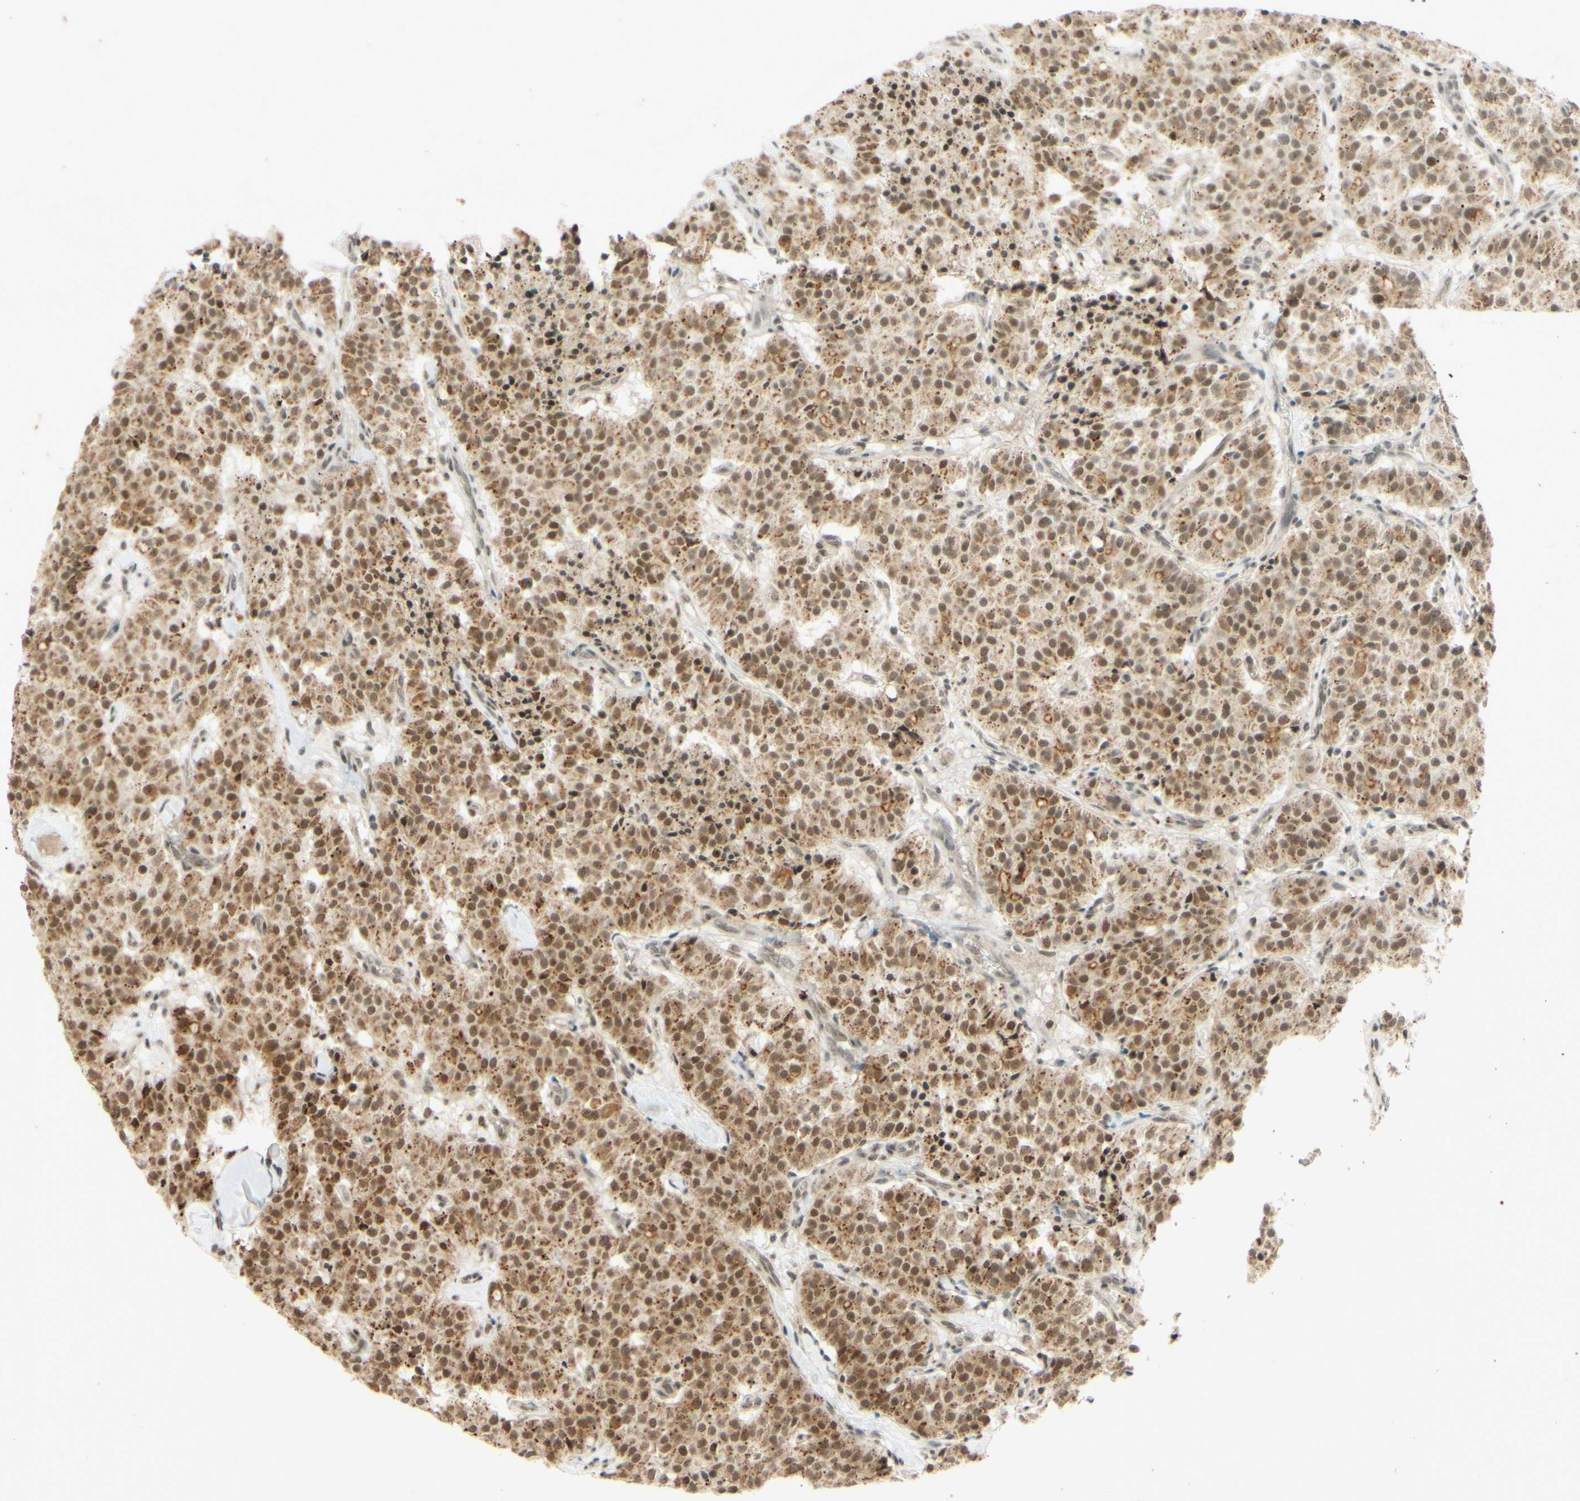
{"staining": {"intensity": "moderate", "quantity": ">75%", "location": "nuclear"}, "tissue": "carcinoid", "cell_type": "Tumor cells", "image_type": "cancer", "snomed": [{"axis": "morphology", "description": "Carcinoid, malignant, NOS"}, {"axis": "topography", "description": "Lung"}], "caption": "An image showing moderate nuclear positivity in about >75% of tumor cells in carcinoid, as visualized by brown immunohistochemical staining.", "gene": "SMARCB1", "patient": {"sex": "male", "age": 30}}